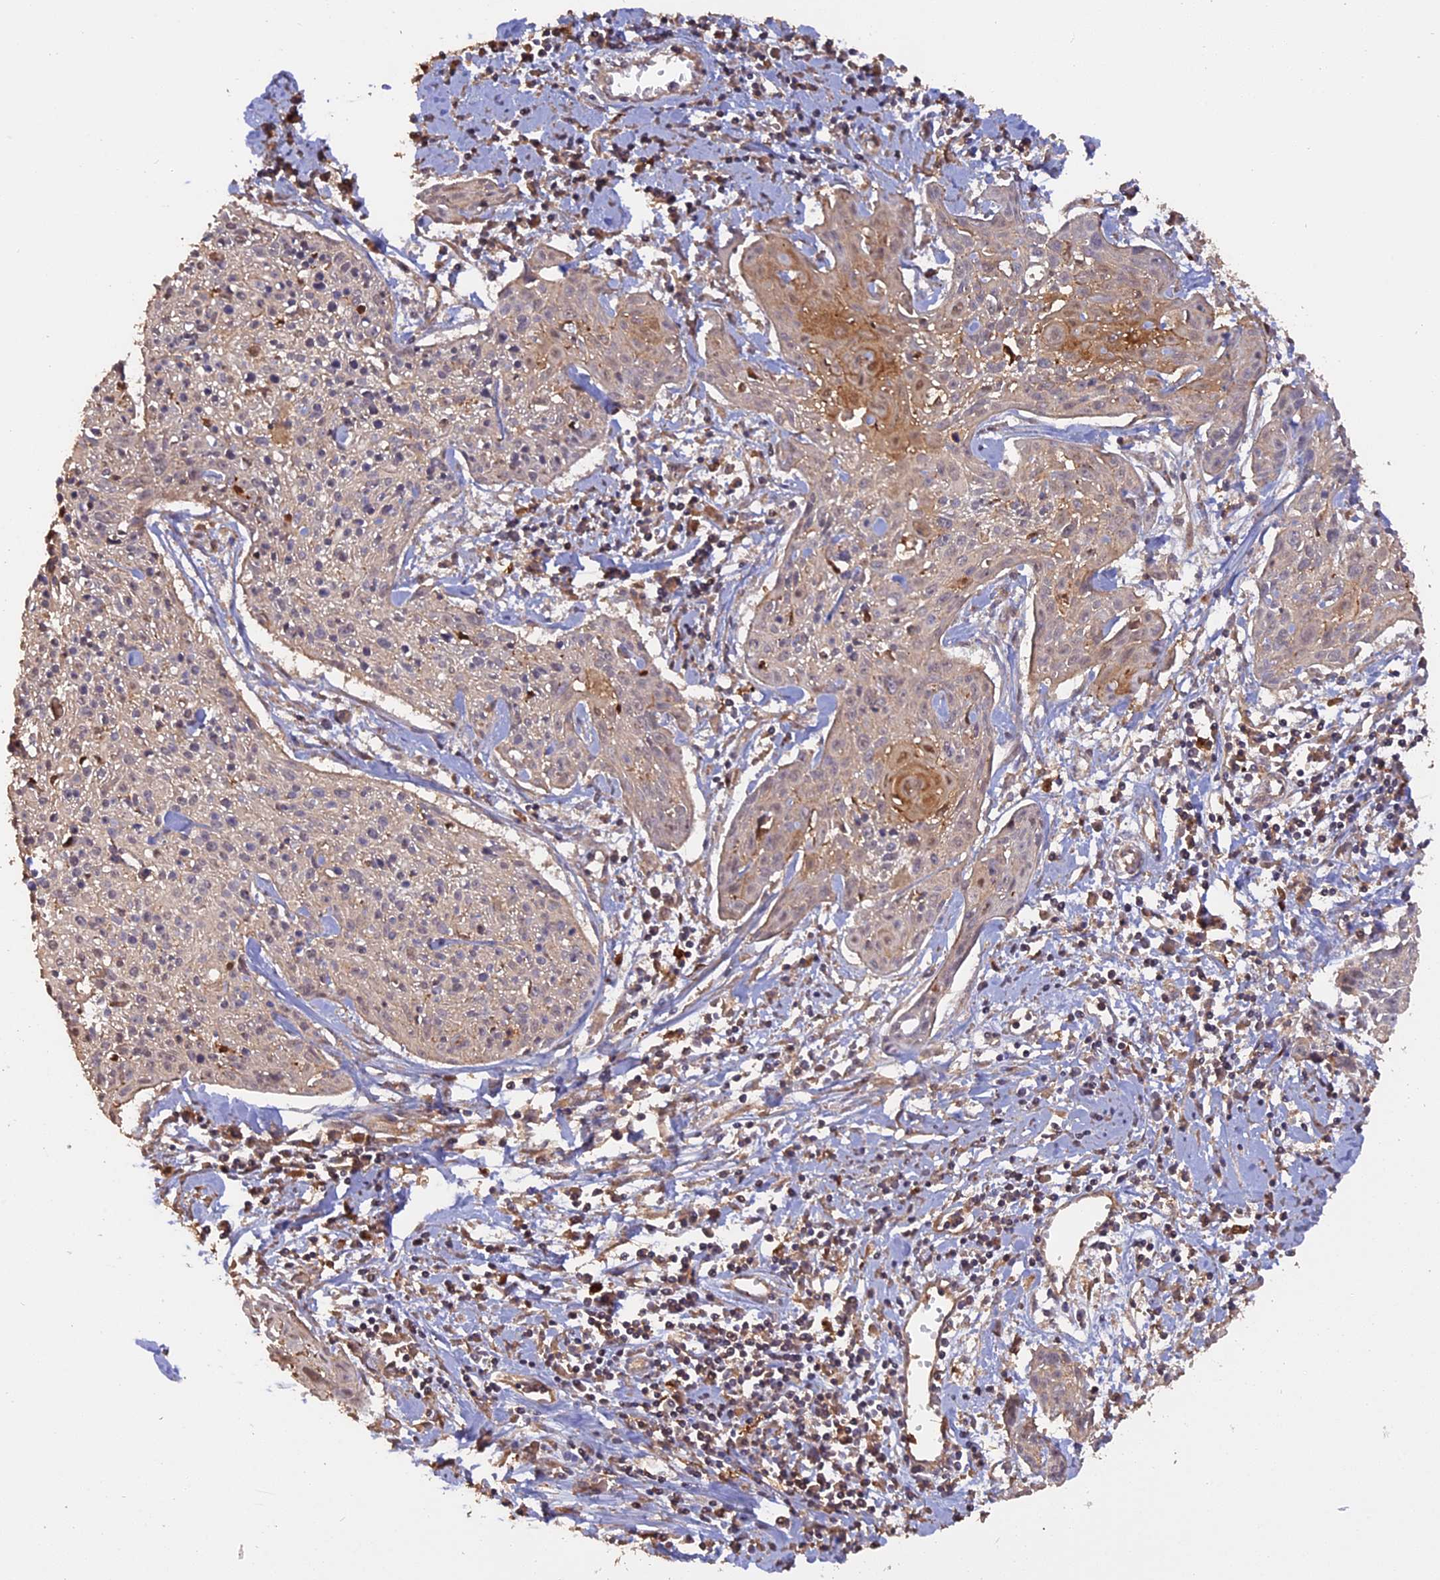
{"staining": {"intensity": "moderate", "quantity": "<25%", "location": "cytoplasmic/membranous"}, "tissue": "cervical cancer", "cell_type": "Tumor cells", "image_type": "cancer", "snomed": [{"axis": "morphology", "description": "Squamous cell carcinoma, NOS"}, {"axis": "topography", "description": "Cervix"}], "caption": "The photomicrograph displays staining of cervical squamous cell carcinoma, revealing moderate cytoplasmic/membranous protein expression (brown color) within tumor cells.", "gene": "RASAL1", "patient": {"sex": "female", "age": 51}}